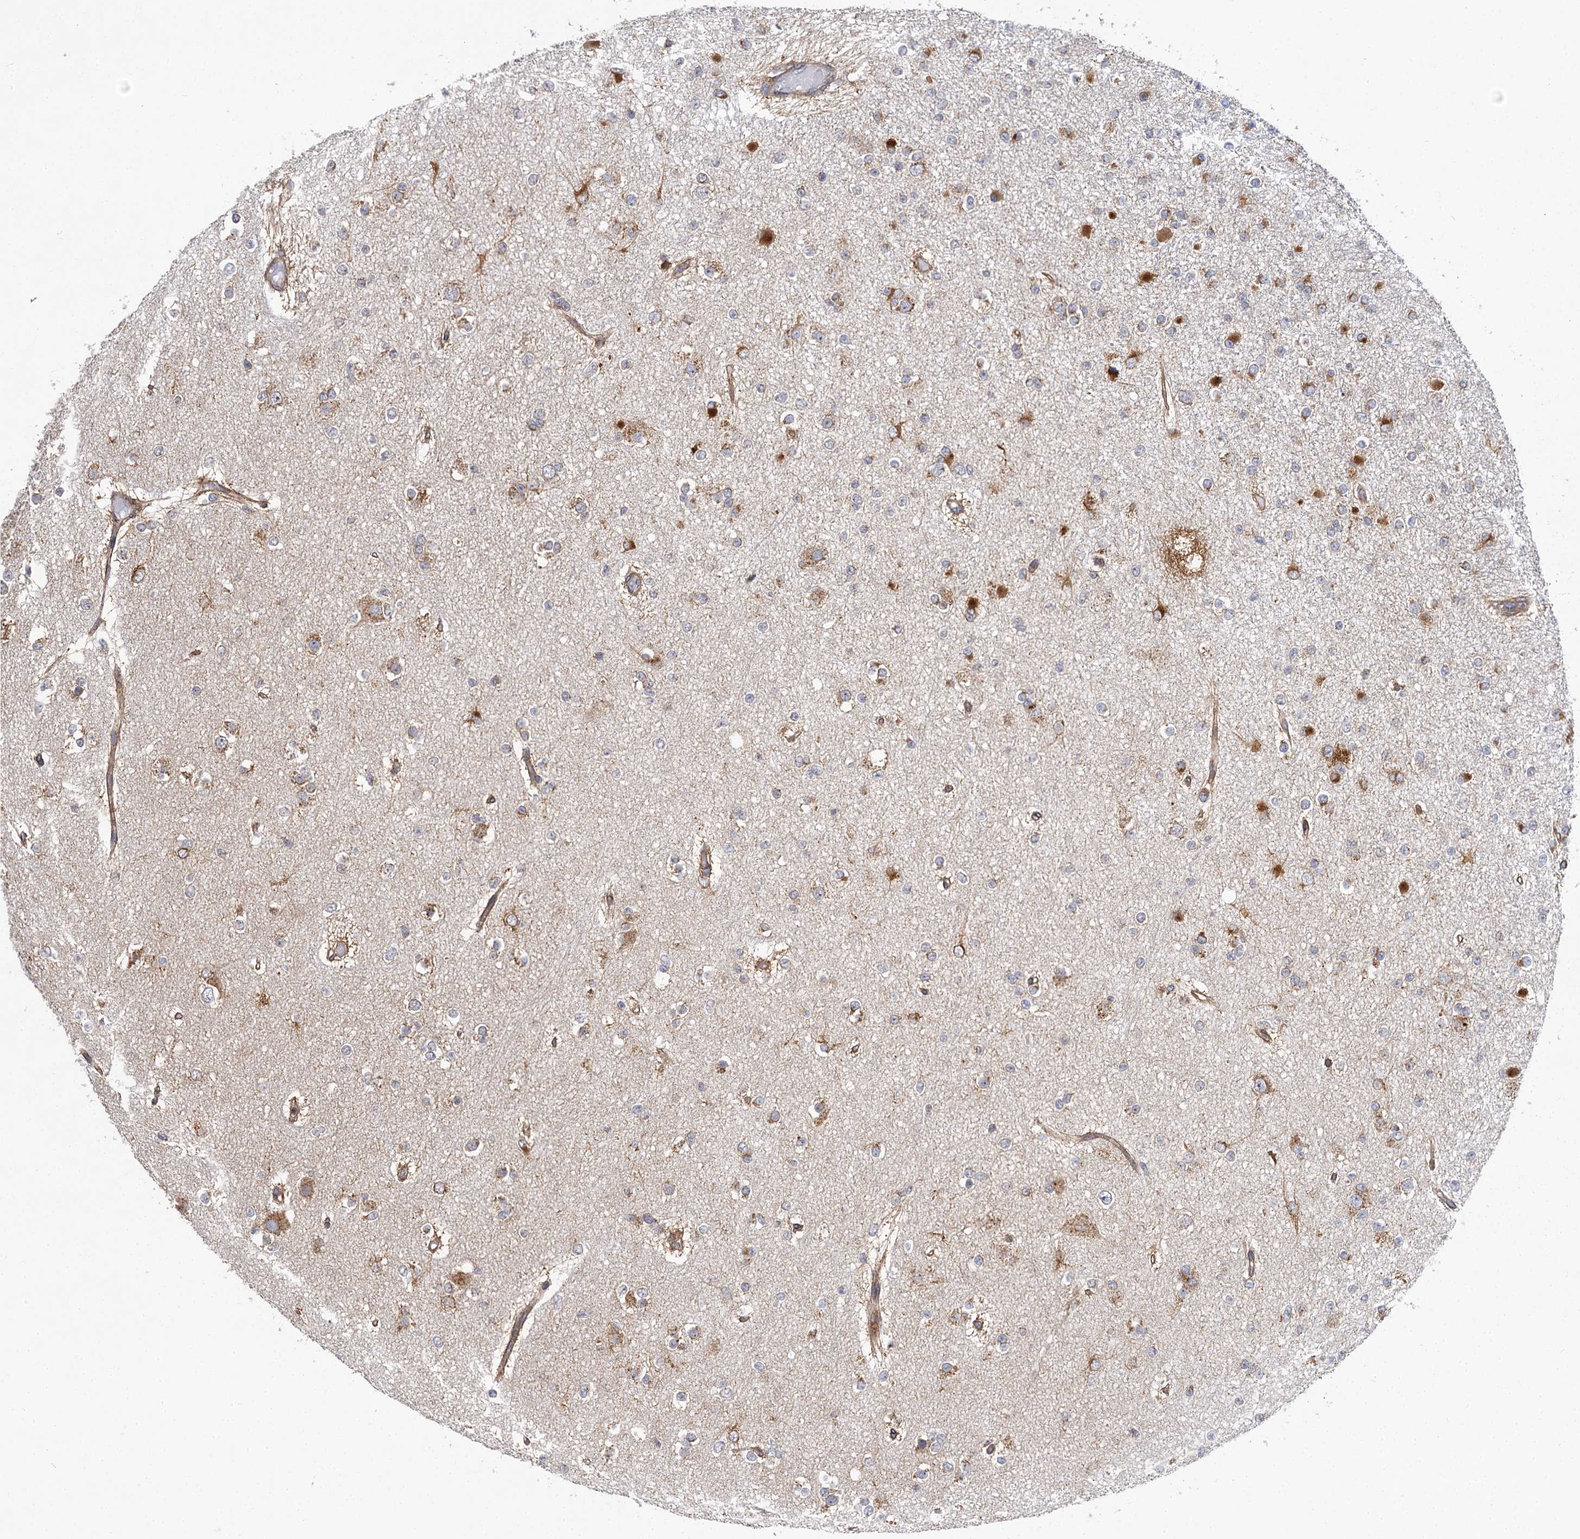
{"staining": {"intensity": "strong", "quantity": "<25%", "location": "cytoplasmic/membranous,nuclear"}, "tissue": "glioma", "cell_type": "Tumor cells", "image_type": "cancer", "snomed": [{"axis": "morphology", "description": "Glioma, malignant, Low grade"}, {"axis": "topography", "description": "Brain"}], "caption": "IHC image of human glioma stained for a protein (brown), which displays medium levels of strong cytoplasmic/membranous and nuclear staining in approximately <25% of tumor cells.", "gene": "PPIP5K2", "patient": {"sex": "female", "age": 22}}